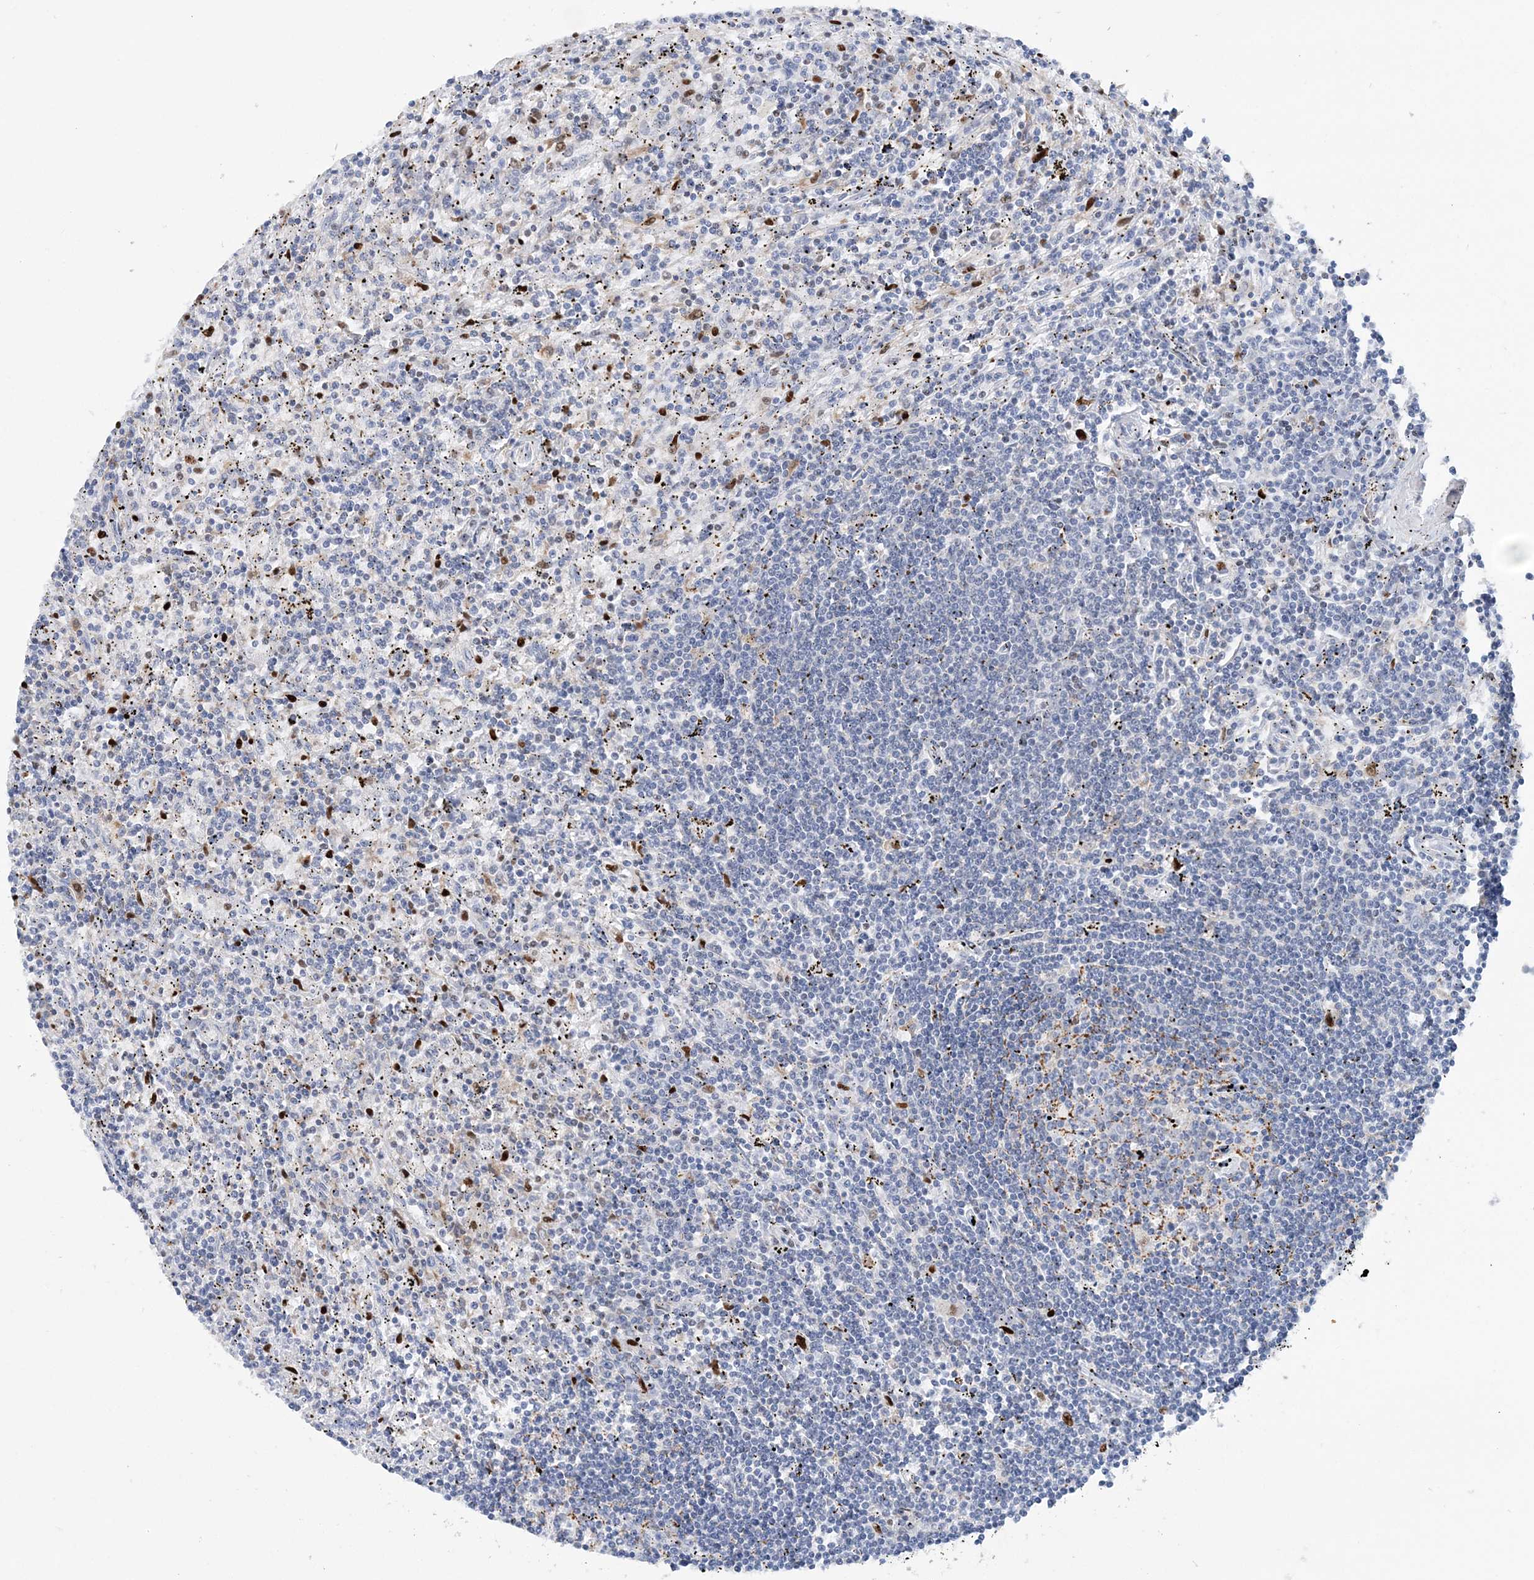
{"staining": {"intensity": "negative", "quantity": "none", "location": "none"}, "tissue": "lymphoma", "cell_type": "Tumor cells", "image_type": "cancer", "snomed": [{"axis": "morphology", "description": "Malignant lymphoma, non-Hodgkin's type, Low grade"}, {"axis": "topography", "description": "Spleen"}], "caption": "There is no significant expression in tumor cells of low-grade malignant lymphoma, non-Hodgkin's type. The staining was performed using DAB to visualize the protein expression in brown, while the nuclei were stained in blue with hematoxylin (Magnification: 20x).", "gene": "NIT2", "patient": {"sex": "male", "age": 76}}